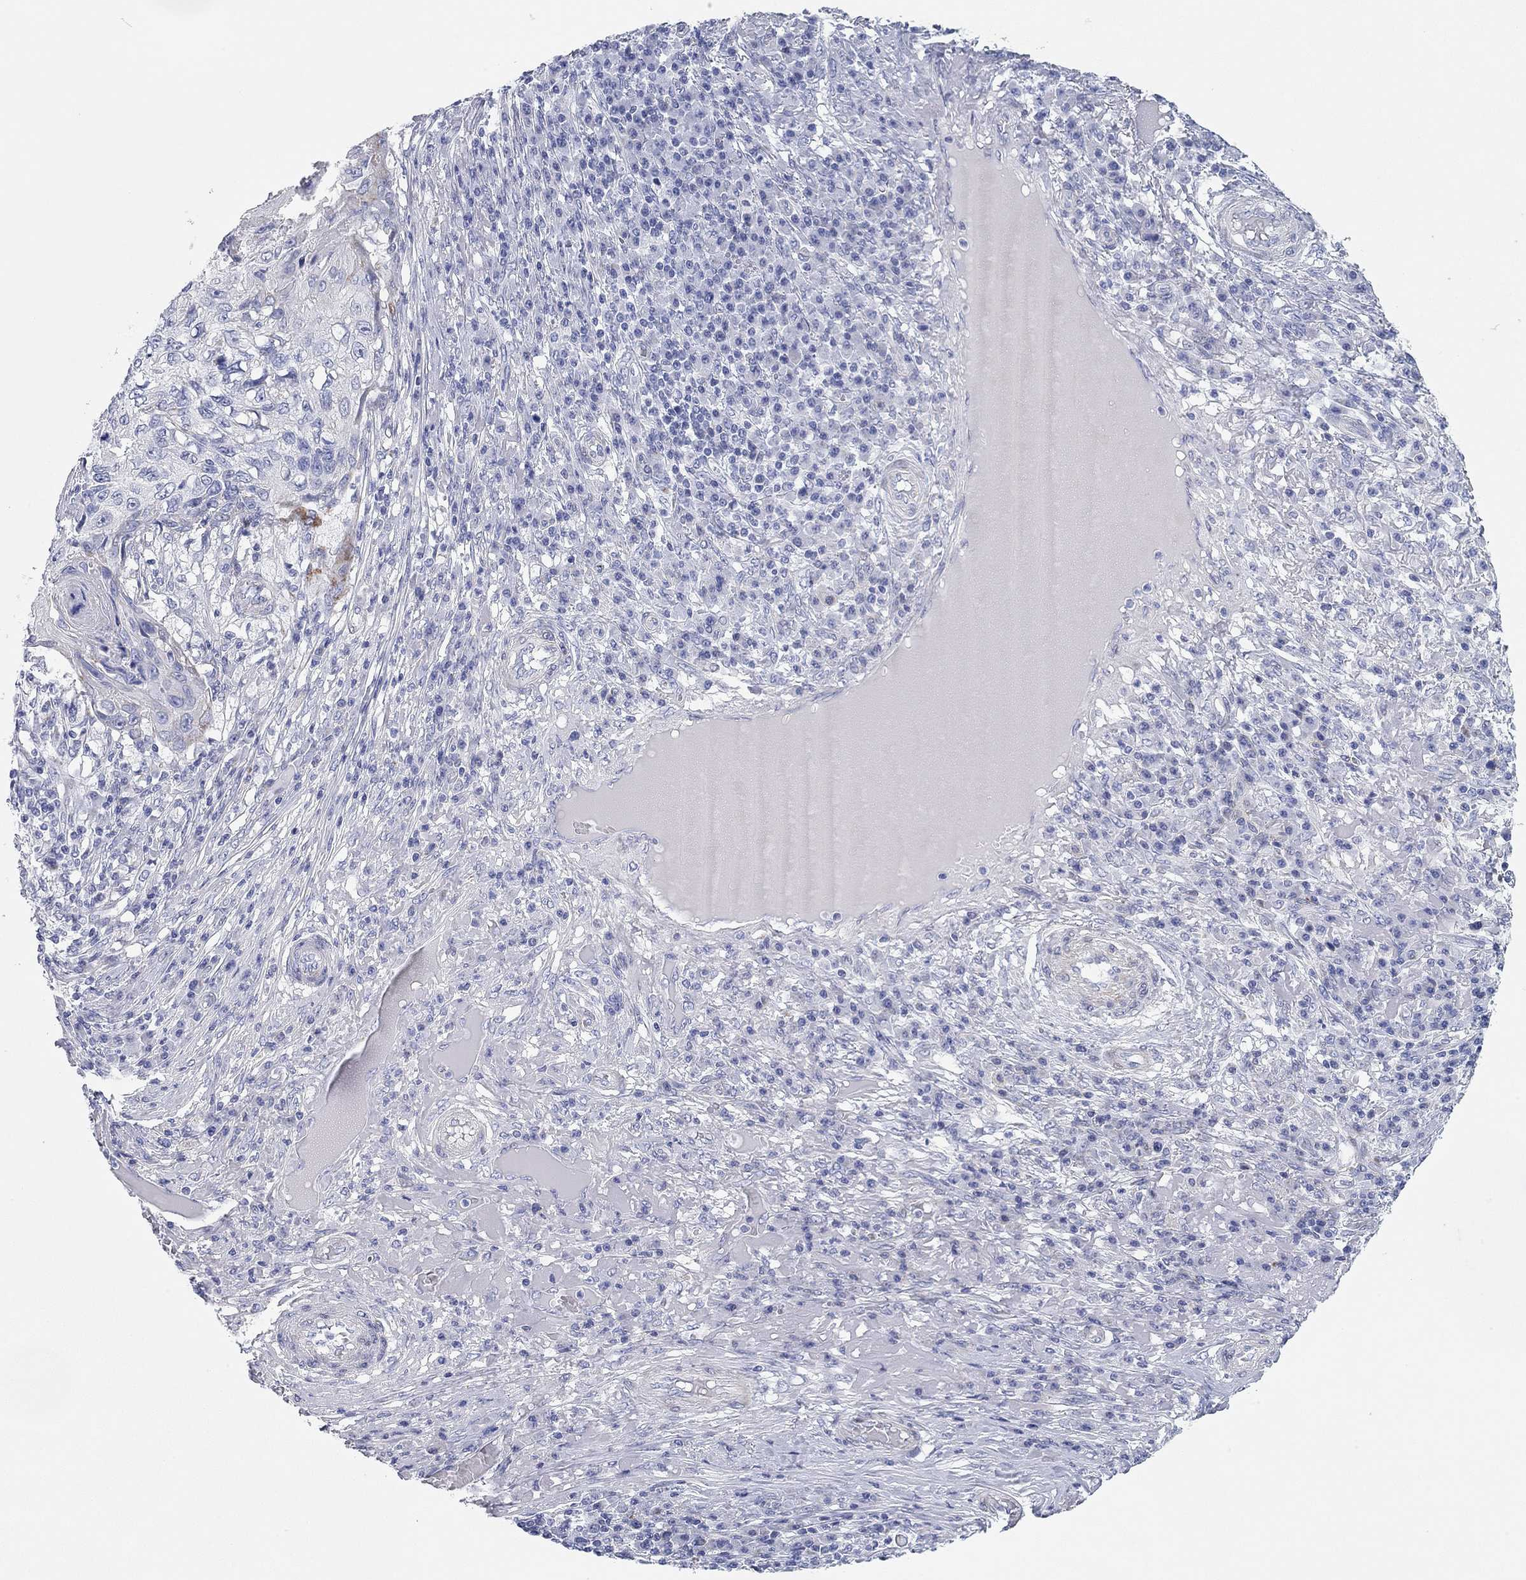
{"staining": {"intensity": "negative", "quantity": "none", "location": "none"}, "tissue": "skin cancer", "cell_type": "Tumor cells", "image_type": "cancer", "snomed": [{"axis": "morphology", "description": "Squamous cell carcinoma, NOS"}, {"axis": "topography", "description": "Skin"}], "caption": "This is an immunohistochemistry (IHC) image of skin squamous cell carcinoma. There is no positivity in tumor cells.", "gene": "CHI3L2", "patient": {"sex": "male", "age": 92}}